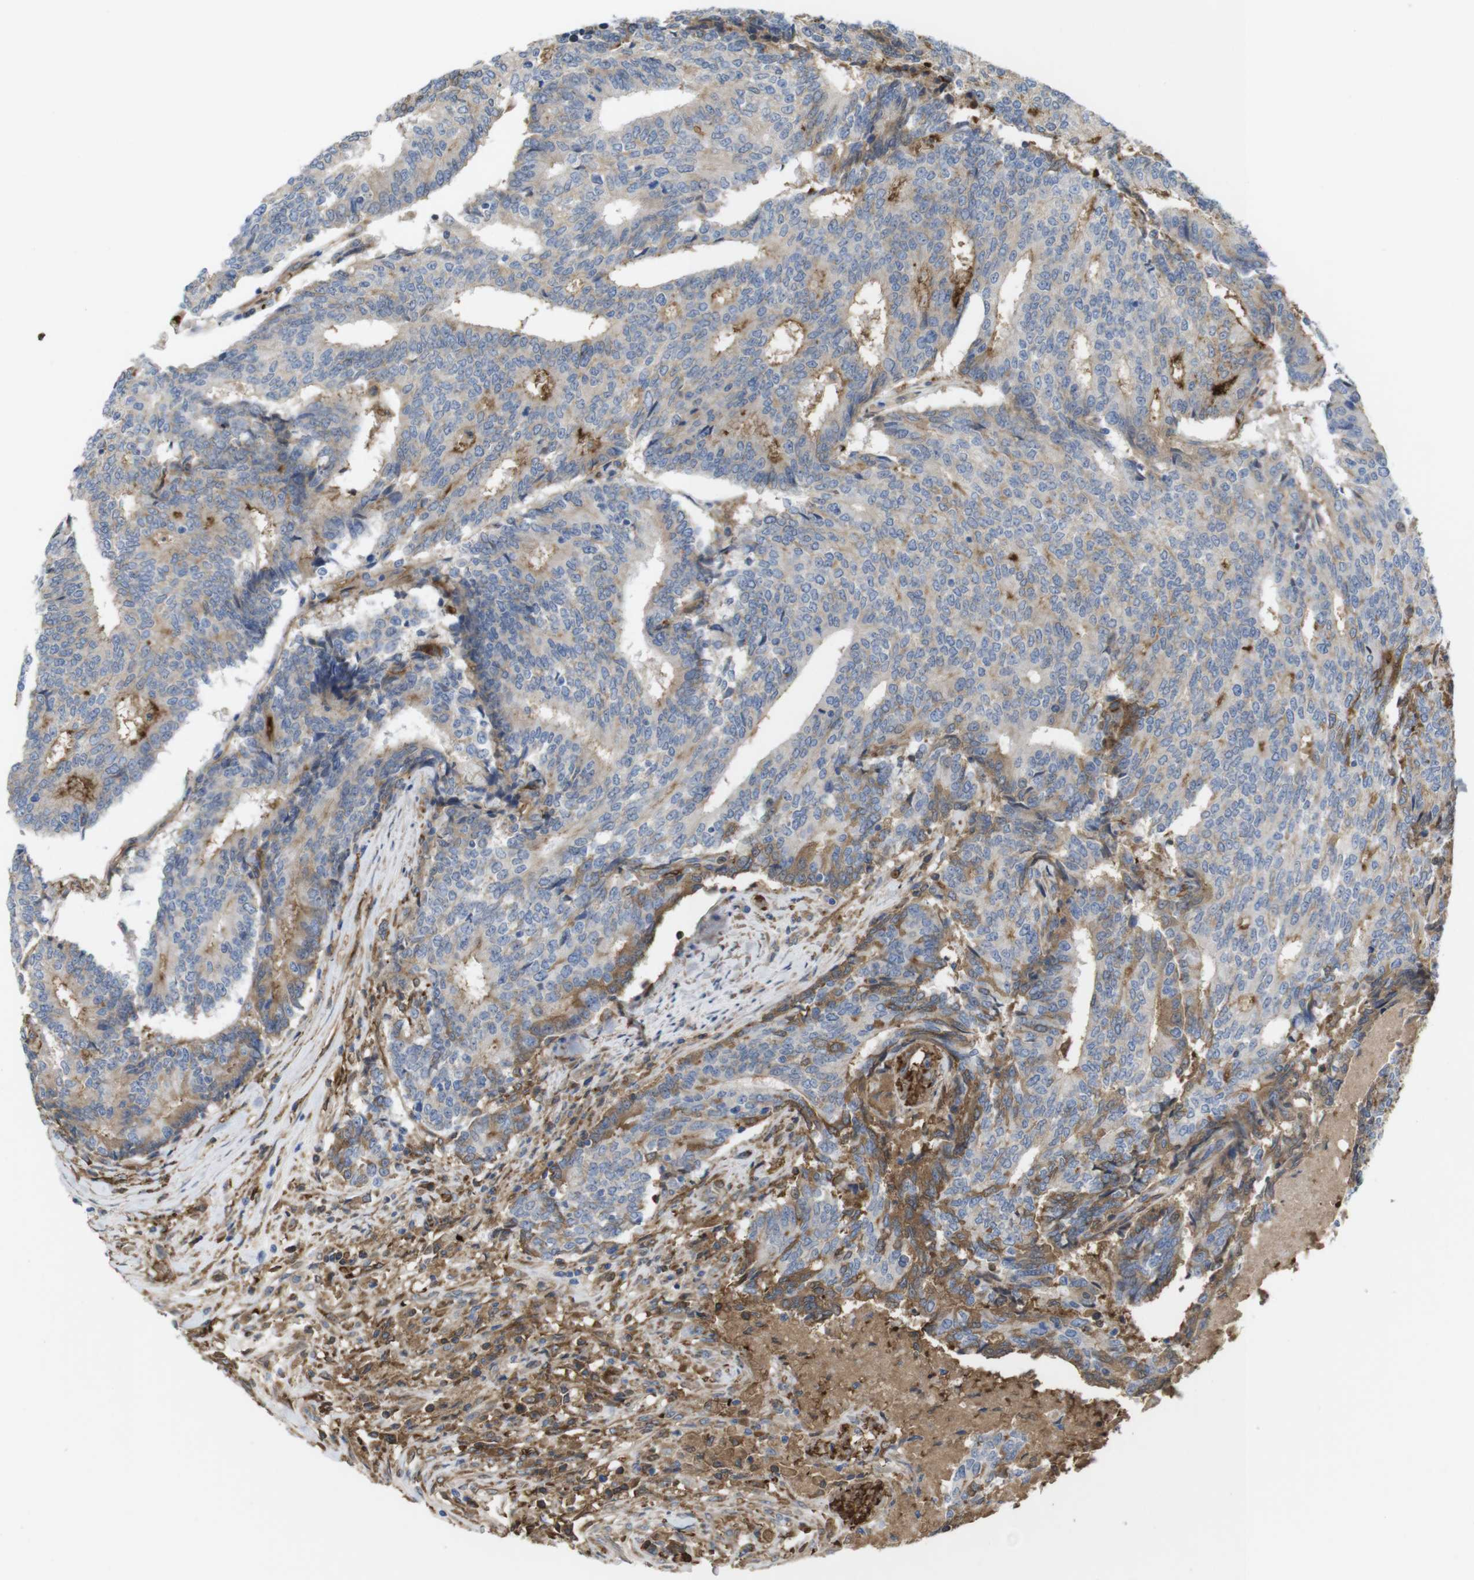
{"staining": {"intensity": "moderate", "quantity": "25%-75%", "location": "cytoplasmic/membranous"}, "tissue": "prostate cancer", "cell_type": "Tumor cells", "image_type": "cancer", "snomed": [{"axis": "morphology", "description": "Normal tissue, NOS"}, {"axis": "morphology", "description": "Adenocarcinoma, High grade"}, {"axis": "topography", "description": "Prostate"}, {"axis": "topography", "description": "Seminal veicle"}], "caption": "Tumor cells show moderate cytoplasmic/membranous positivity in about 25%-75% of cells in adenocarcinoma (high-grade) (prostate).", "gene": "CYBRD1", "patient": {"sex": "male", "age": 55}}